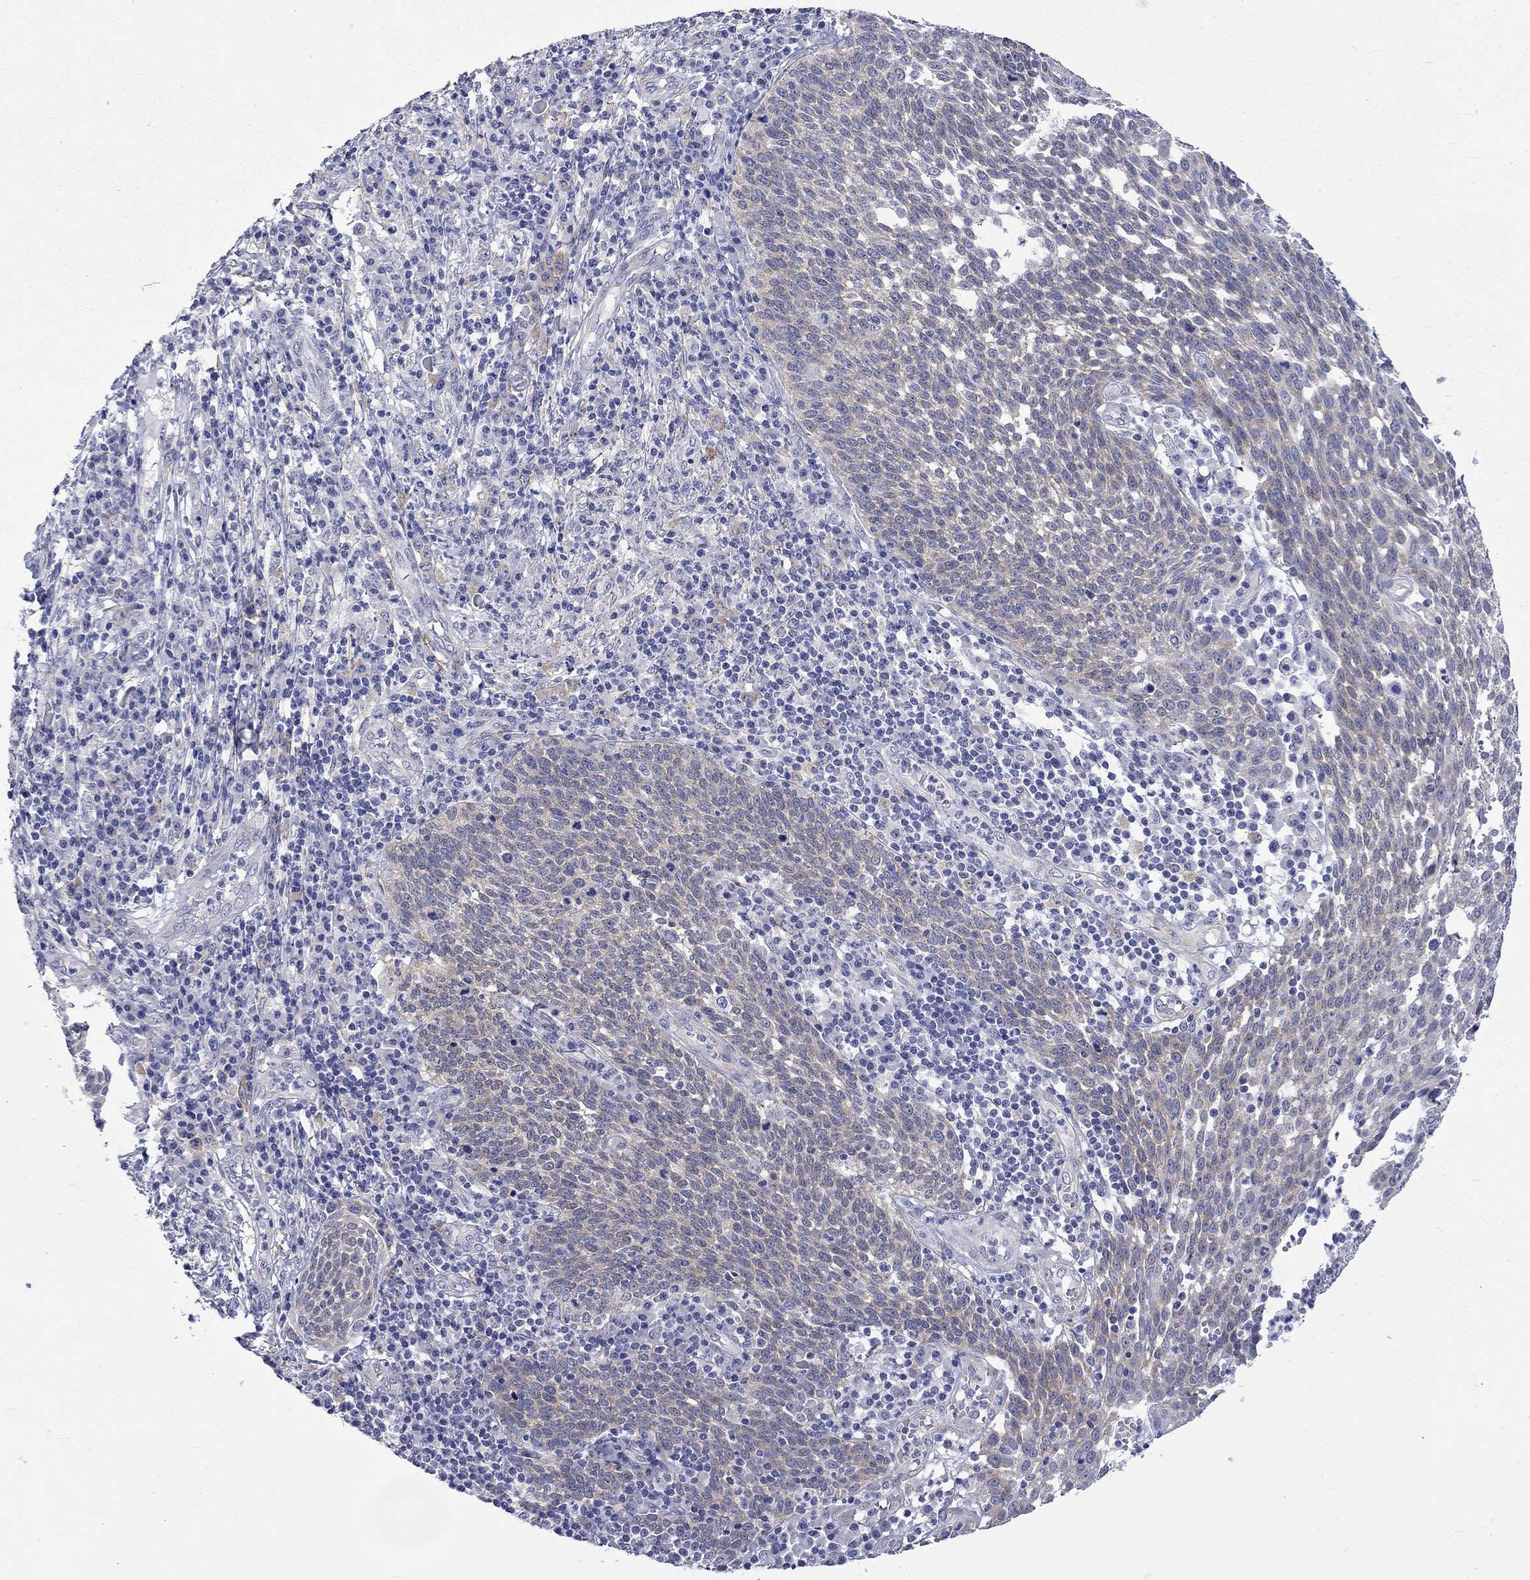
{"staining": {"intensity": "weak", "quantity": "<25%", "location": "cytoplasmic/membranous"}, "tissue": "cervical cancer", "cell_type": "Tumor cells", "image_type": "cancer", "snomed": [{"axis": "morphology", "description": "Squamous cell carcinoma, NOS"}, {"axis": "topography", "description": "Cervix"}], "caption": "Immunohistochemistry (IHC) of human cervical squamous cell carcinoma shows no staining in tumor cells. (DAB (3,3'-diaminobenzidine) immunohistochemistry, high magnification).", "gene": "CERS1", "patient": {"sex": "female", "age": 34}}